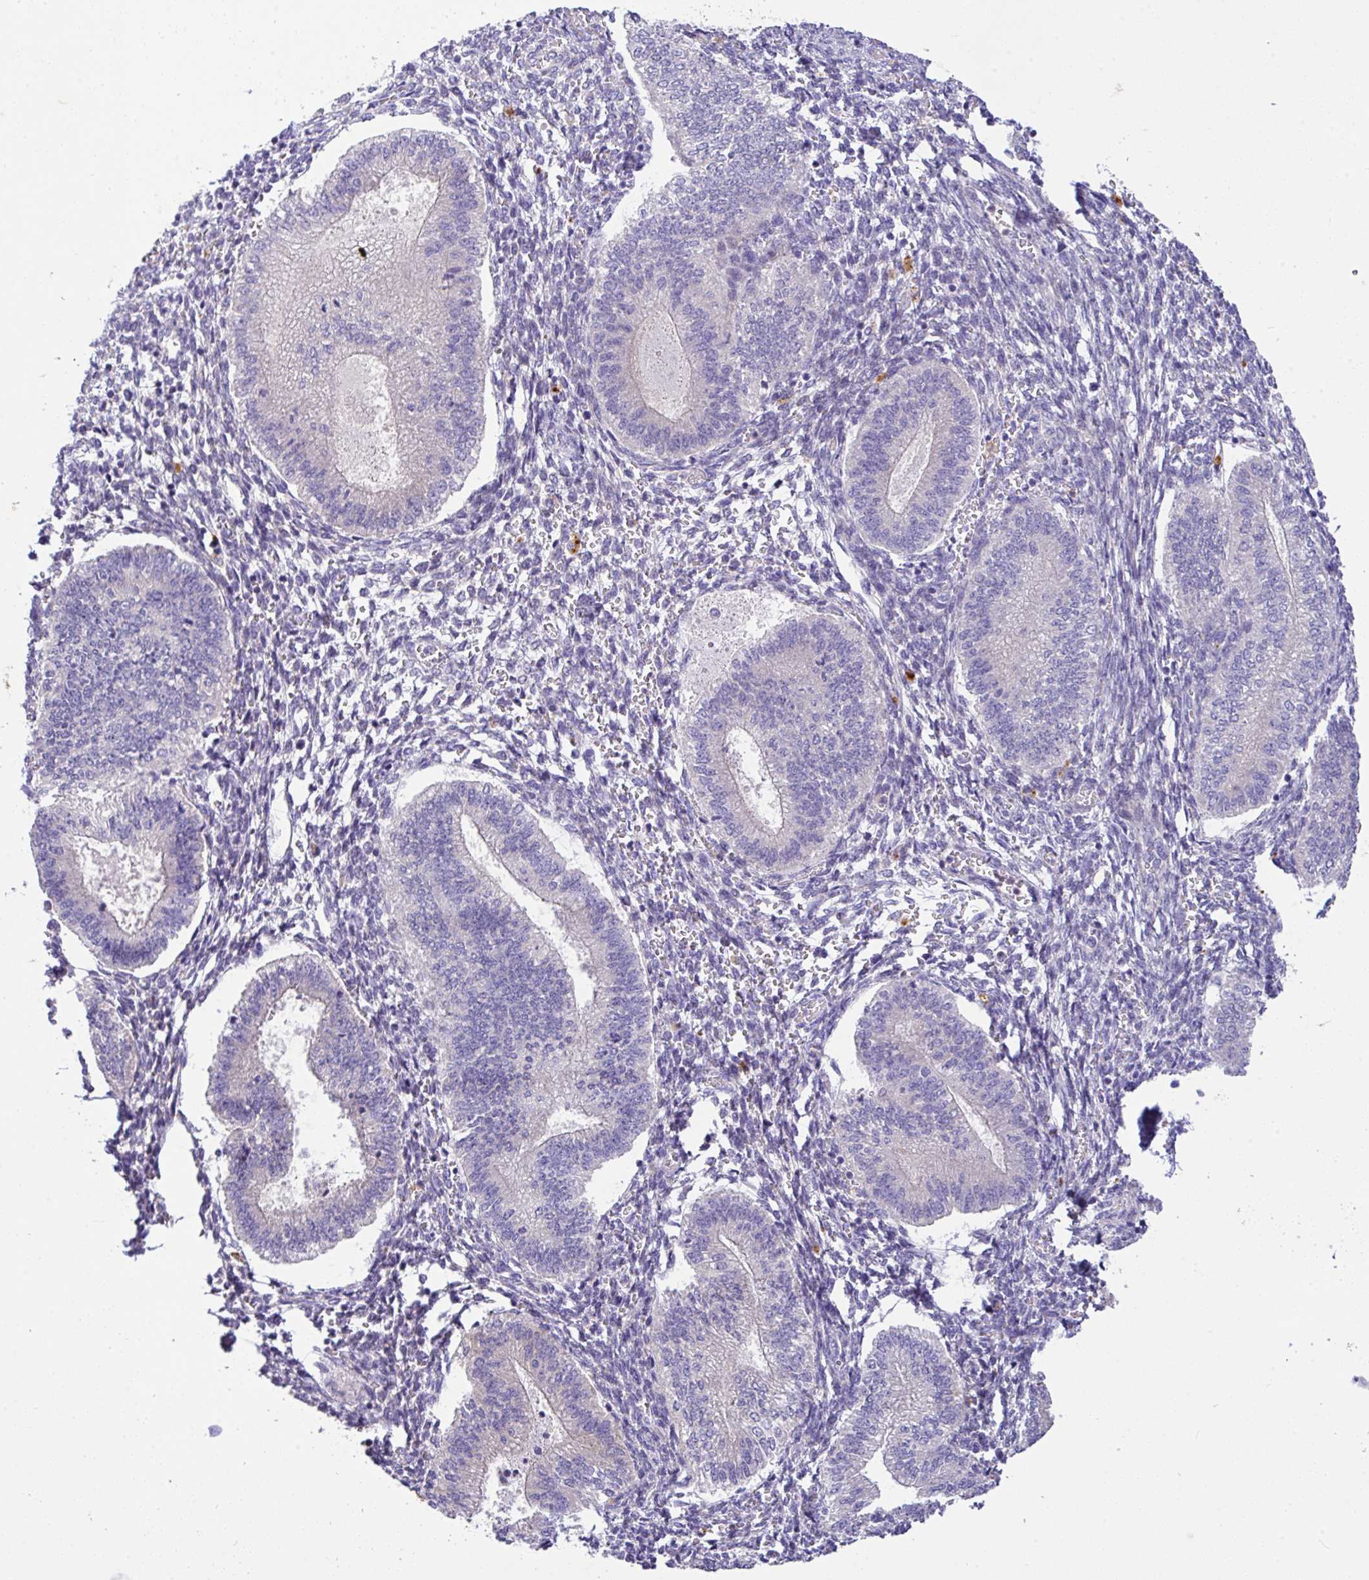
{"staining": {"intensity": "negative", "quantity": "none", "location": "none"}, "tissue": "endometrium", "cell_type": "Cells in endometrial stroma", "image_type": "normal", "snomed": [{"axis": "morphology", "description": "Normal tissue, NOS"}, {"axis": "topography", "description": "Endometrium"}], "caption": "Immunohistochemistry (IHC) of benign endometrium demonstrates no positivity in cells in endometrial stroma.", "gene": "EPN3", "patient": {"sex": "female", "age": 25}}